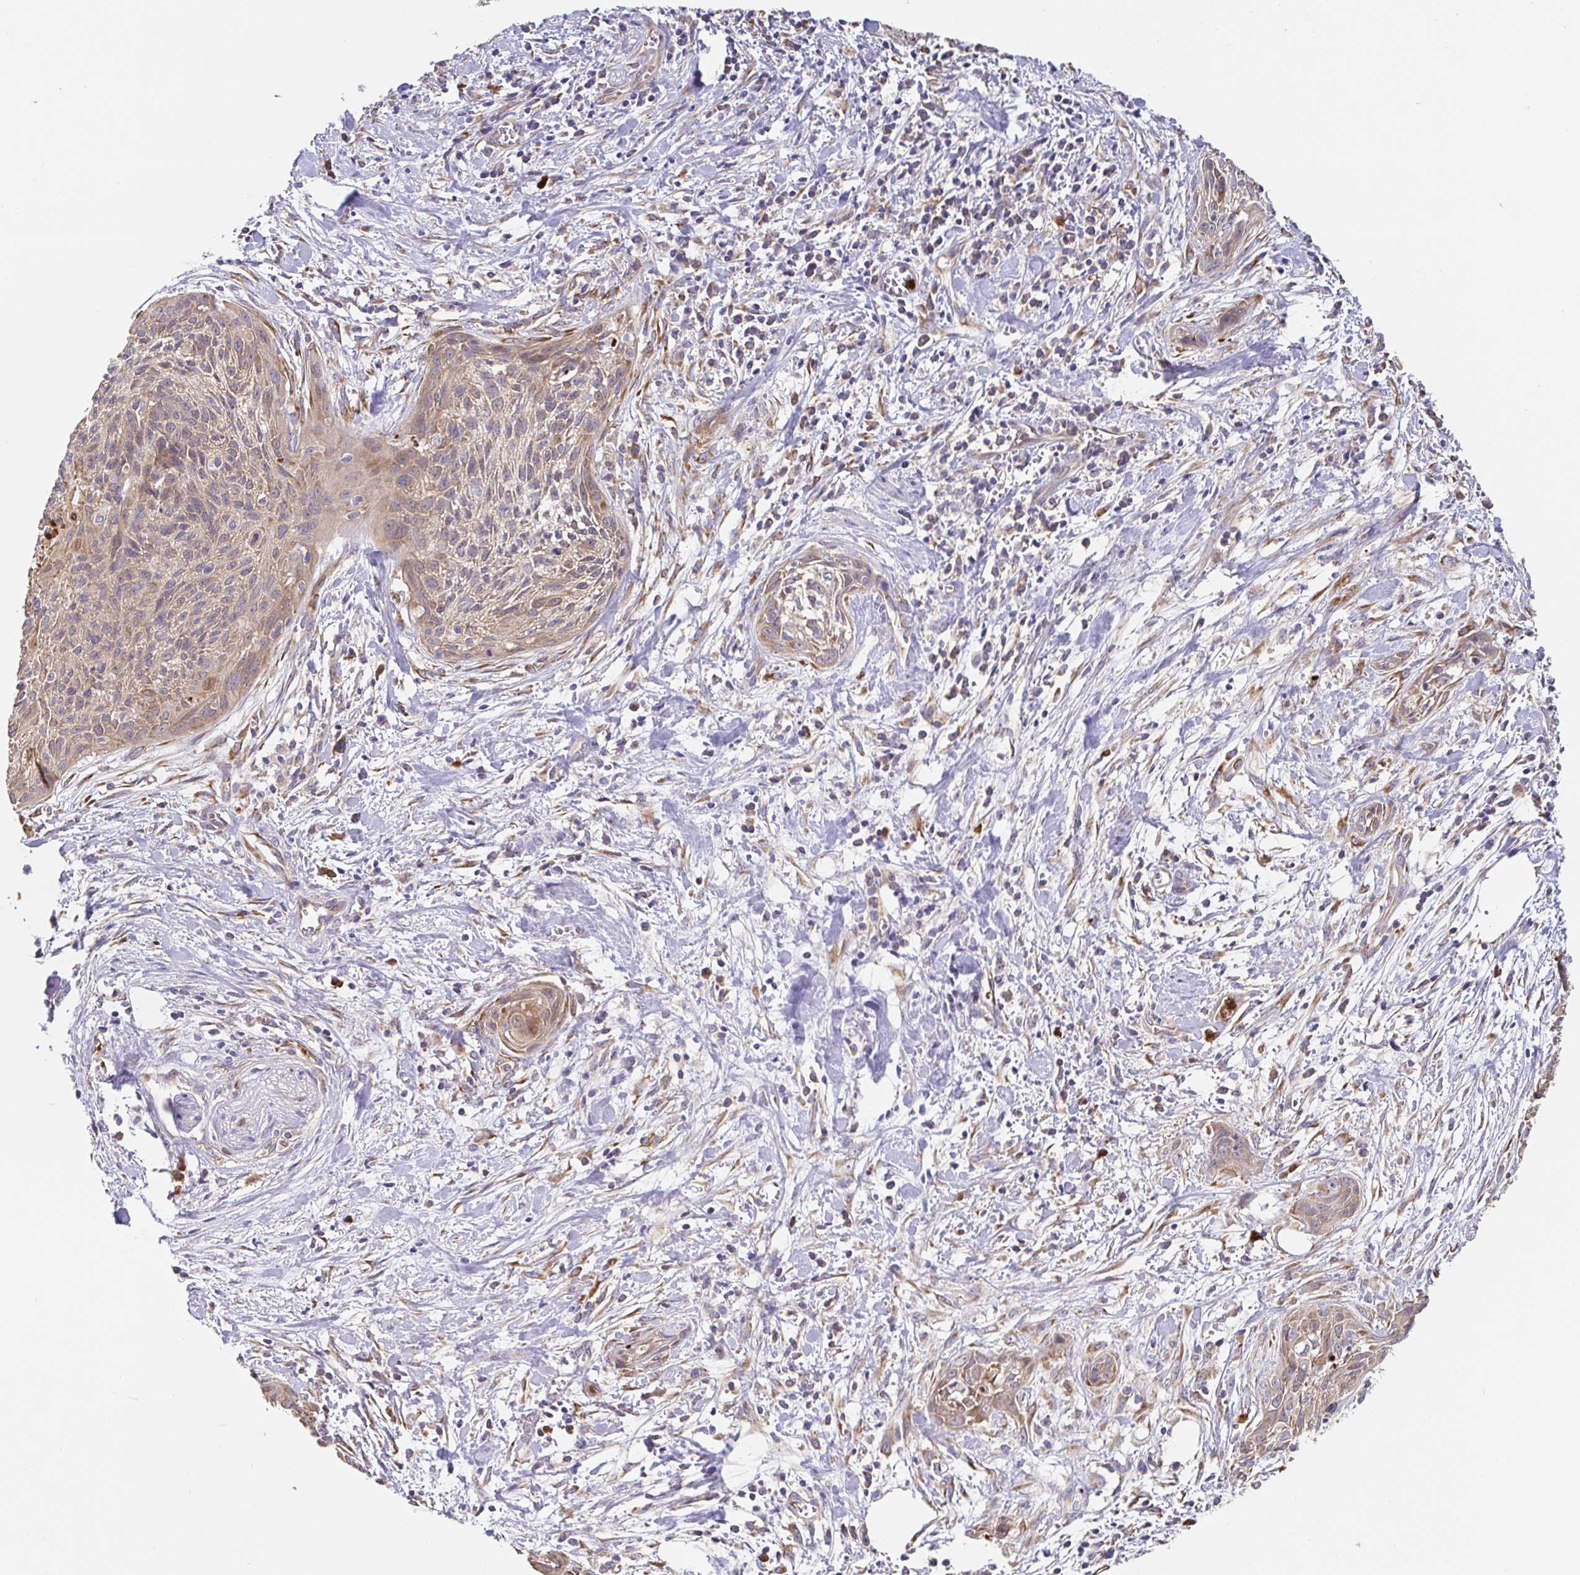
{"staining": {"intensity": "weak", "quantity": ">75%", "location": "cytoplasmic/membranous"}, "tissue": "cervical cancer", "cell_type": "Tumor cells", "image_type": "cancer", "snomed": [{"axis": "morphology", "description": "Squamous cell carcinoma, NOS"}, {"axis": "topography", "description": "Cervix"}], "caption": "Brown immunohistochemical staining in squamous cell carcinoma (cervical) demonstrates weak cytoplasmic/membranous positivity in approximately >75% of tumor cells. (DAB (3,3'-diaminobenzidine) IHC with brightfield microscopy, high magnification).", "gene": "PDPK1", "patient": {"sex": "female", "age": 55}}